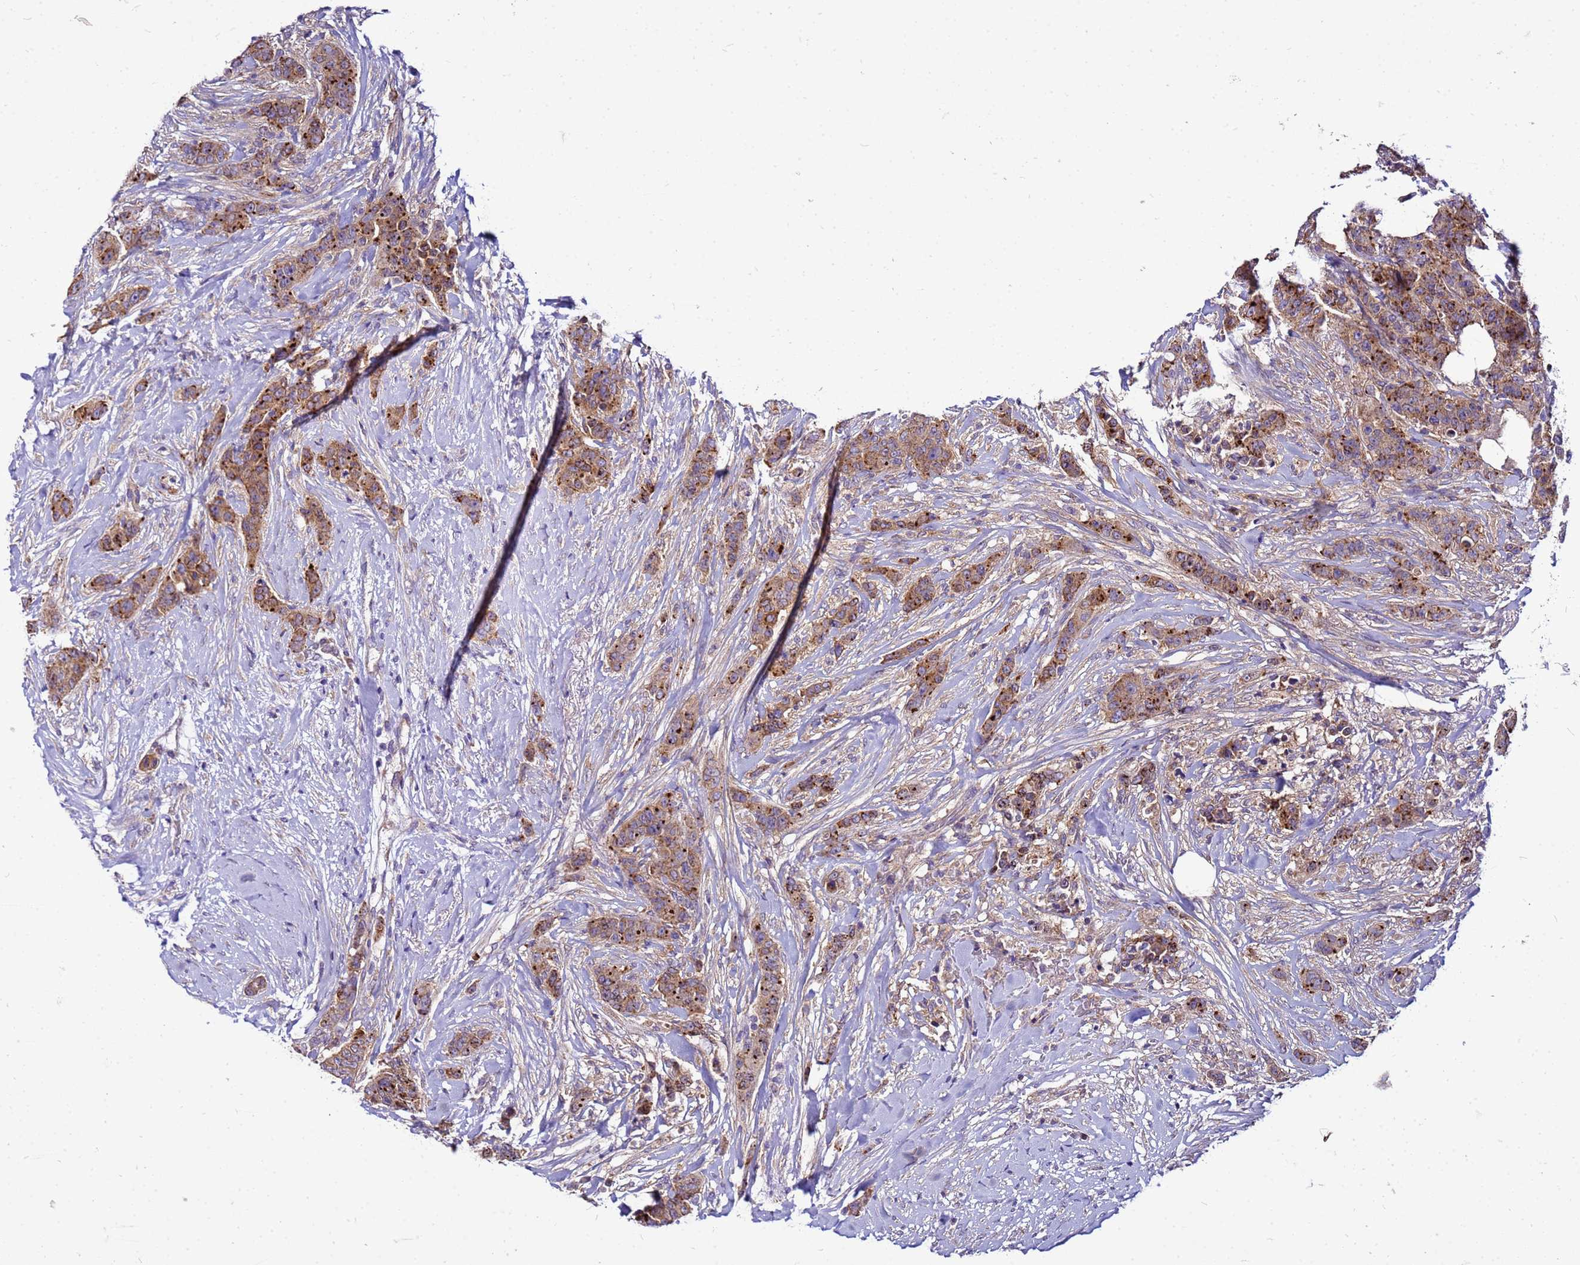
{"staining": {"intensity": "moderate", "quantity": ">75%", "location": "cytoplasmic/membranous"}, "tissue": "breast cancer", "cell_type": "Tumor cells", "image_type": "cancer", "snomed": [{"axis": "morphology", "description": "Duct carcinoma"}, {"axis": "topography", "description": "Breast"}], "caption": "Breast cancer tissue exhibits moderate cytoplasmic/membranous positivity in about >75% of tumor cells", "gene": "PKD1", "patient": {"sex": "female", "age": 40}}